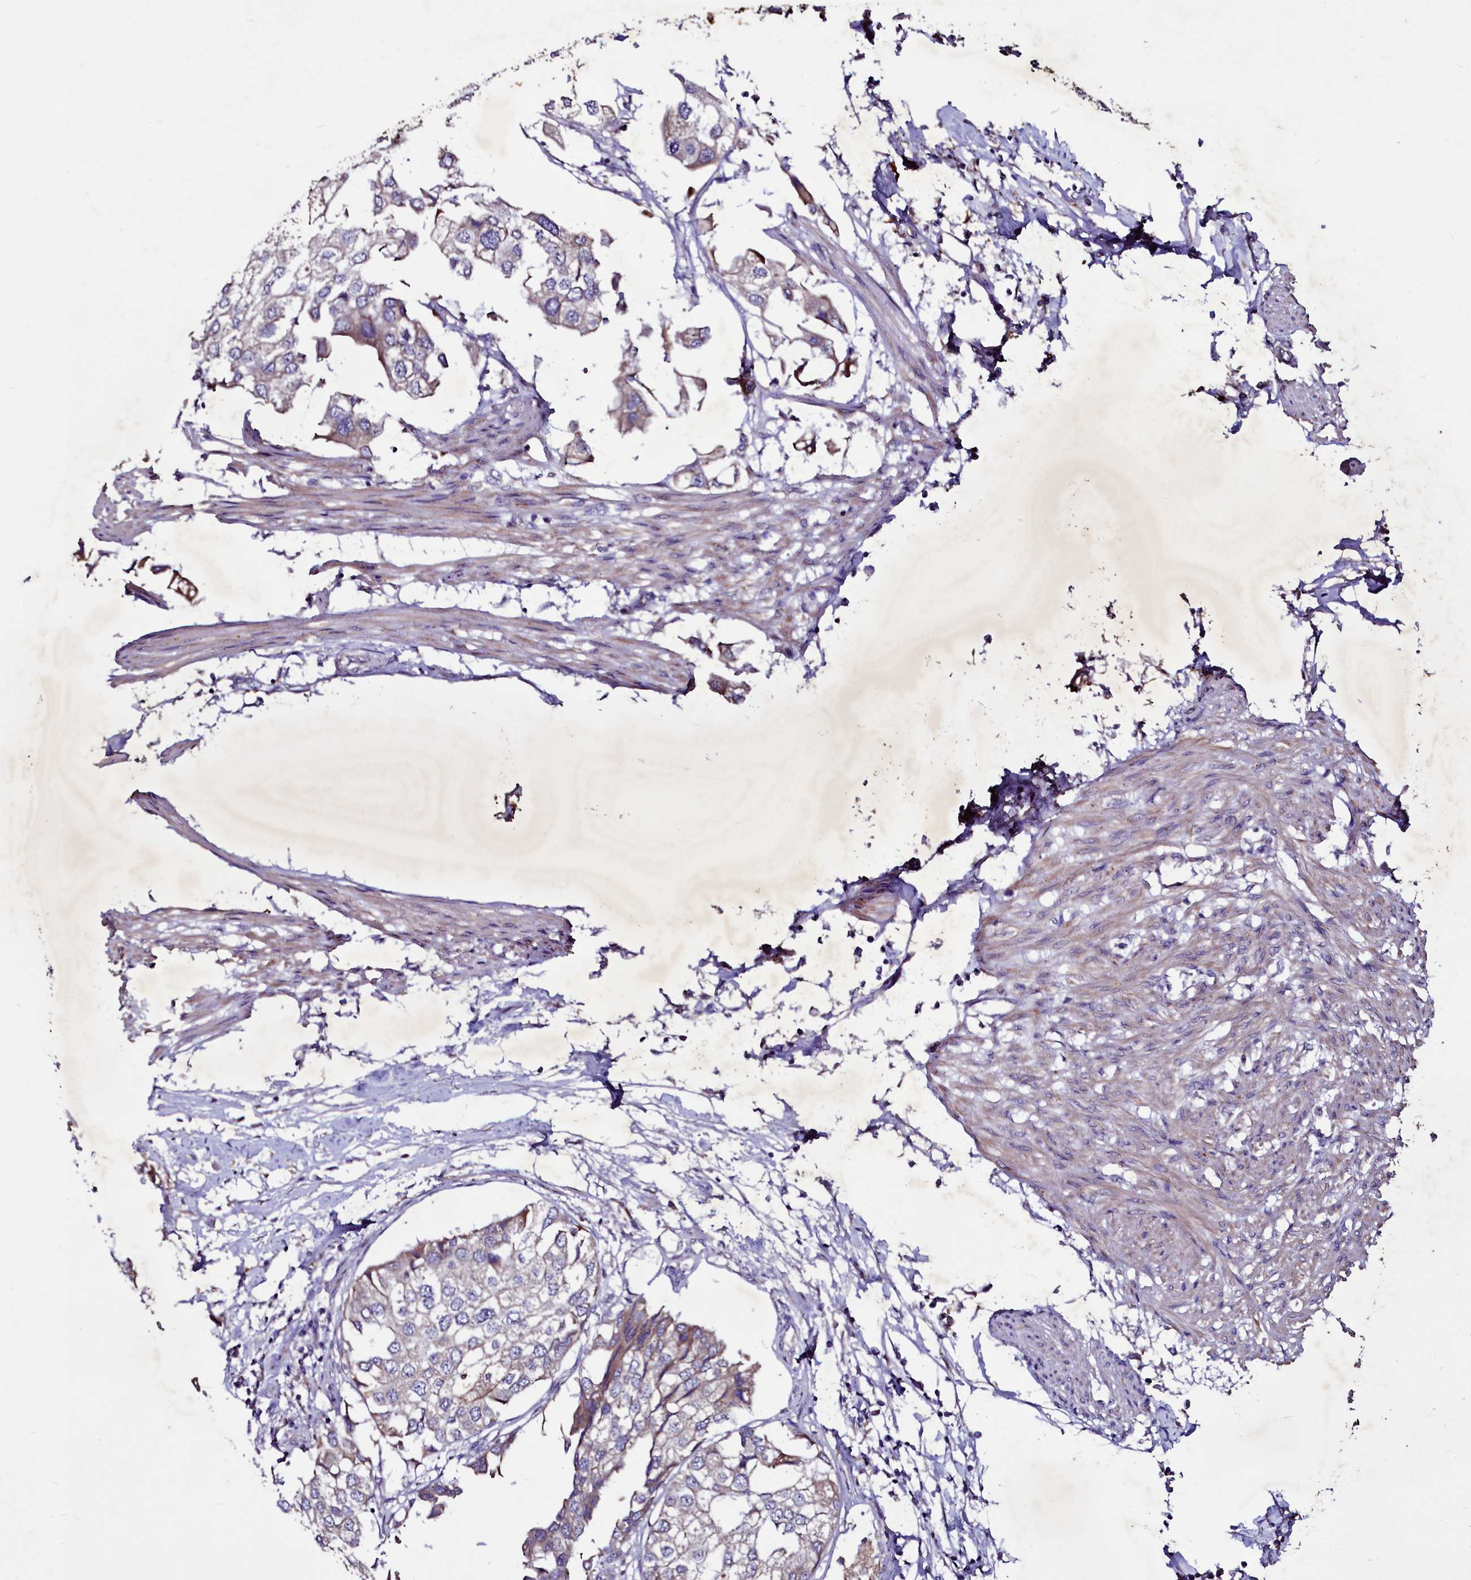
{"staining": {"intensity": "weak", "quantity": "<25%", "location": "cytoplasmic/membranous"}, "tissue": "urothelial cancer", "cell_type": "Tumor cells", "image_type": "cancer", "snomed": [{"axis": "morphology", "description": "Urothelial carcinoma, High grade"}, {"axis": "topography", "description": "Urinary bladder"}], "caption": "IHC histopathology image of high-grade urothelial carcinoma stained for a protein (brown), which shows no staining in tumor cells.", "gene": "SELENOT", "patient": {"sex": "male", "age": 64}}